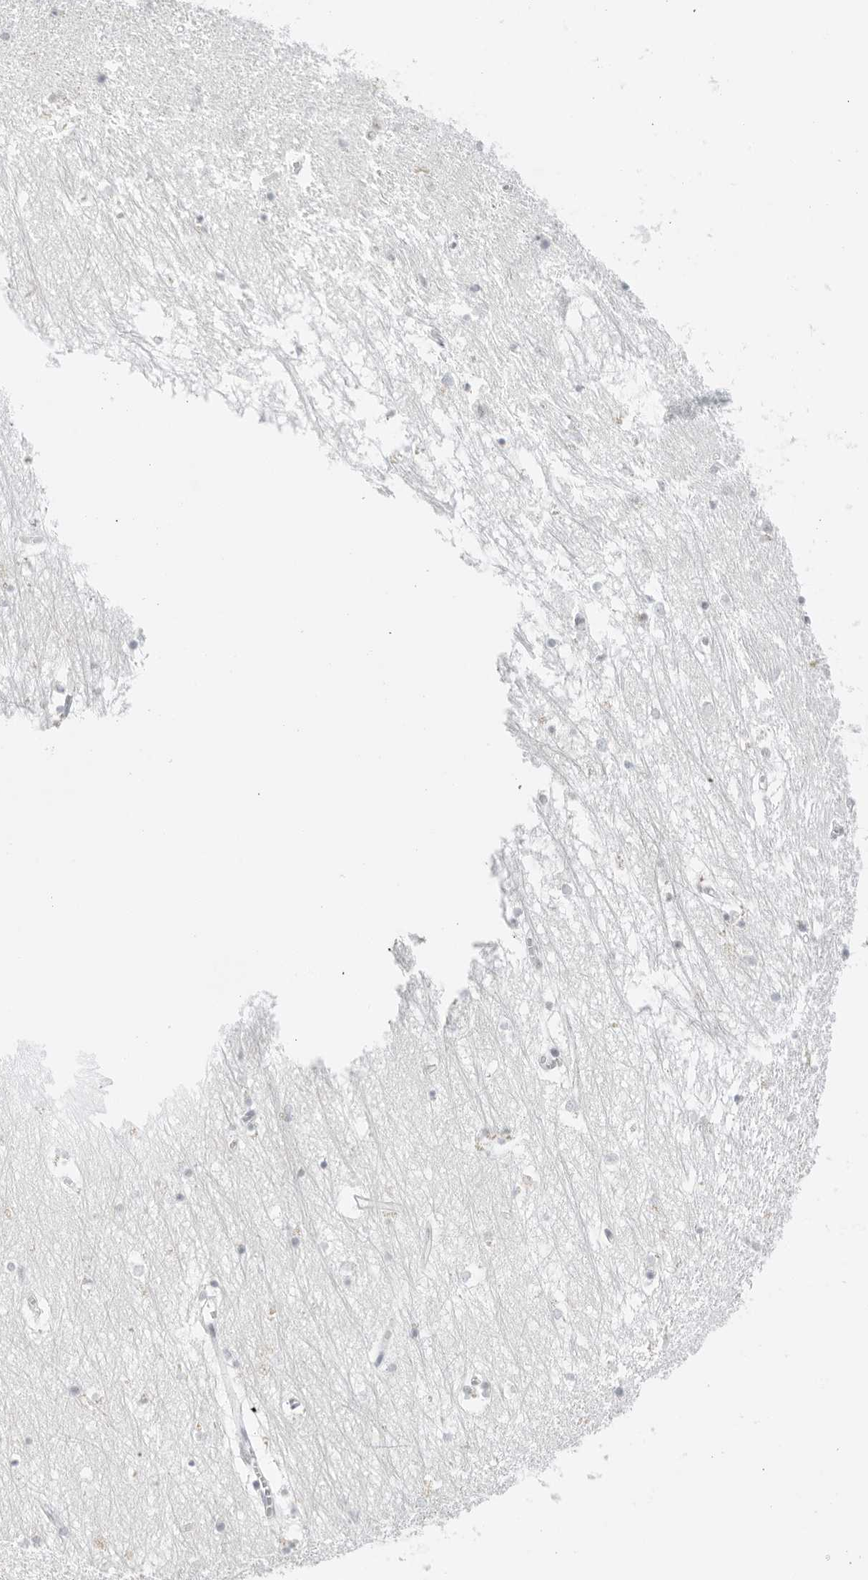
{"staining": {"intensity": "weak", "quantity": "<25%", "location": "nuclear"}, "tissue": "hippocampus", "cell_type": "Glial cells", "image_type": "normal", "snomed": [{"axis": "morphology", "description": "Normal tissue, NOS"}, {"axis": "topography", "description": "Hippocampus"}], "caption": "Immunohistochemistry histopathology image of normal human hippocampus stained for a protein (brown), which demonstrates no positivity in glial cells.", "gene": "FOXK2", "patient": {"sex": "male", "age": 70}}